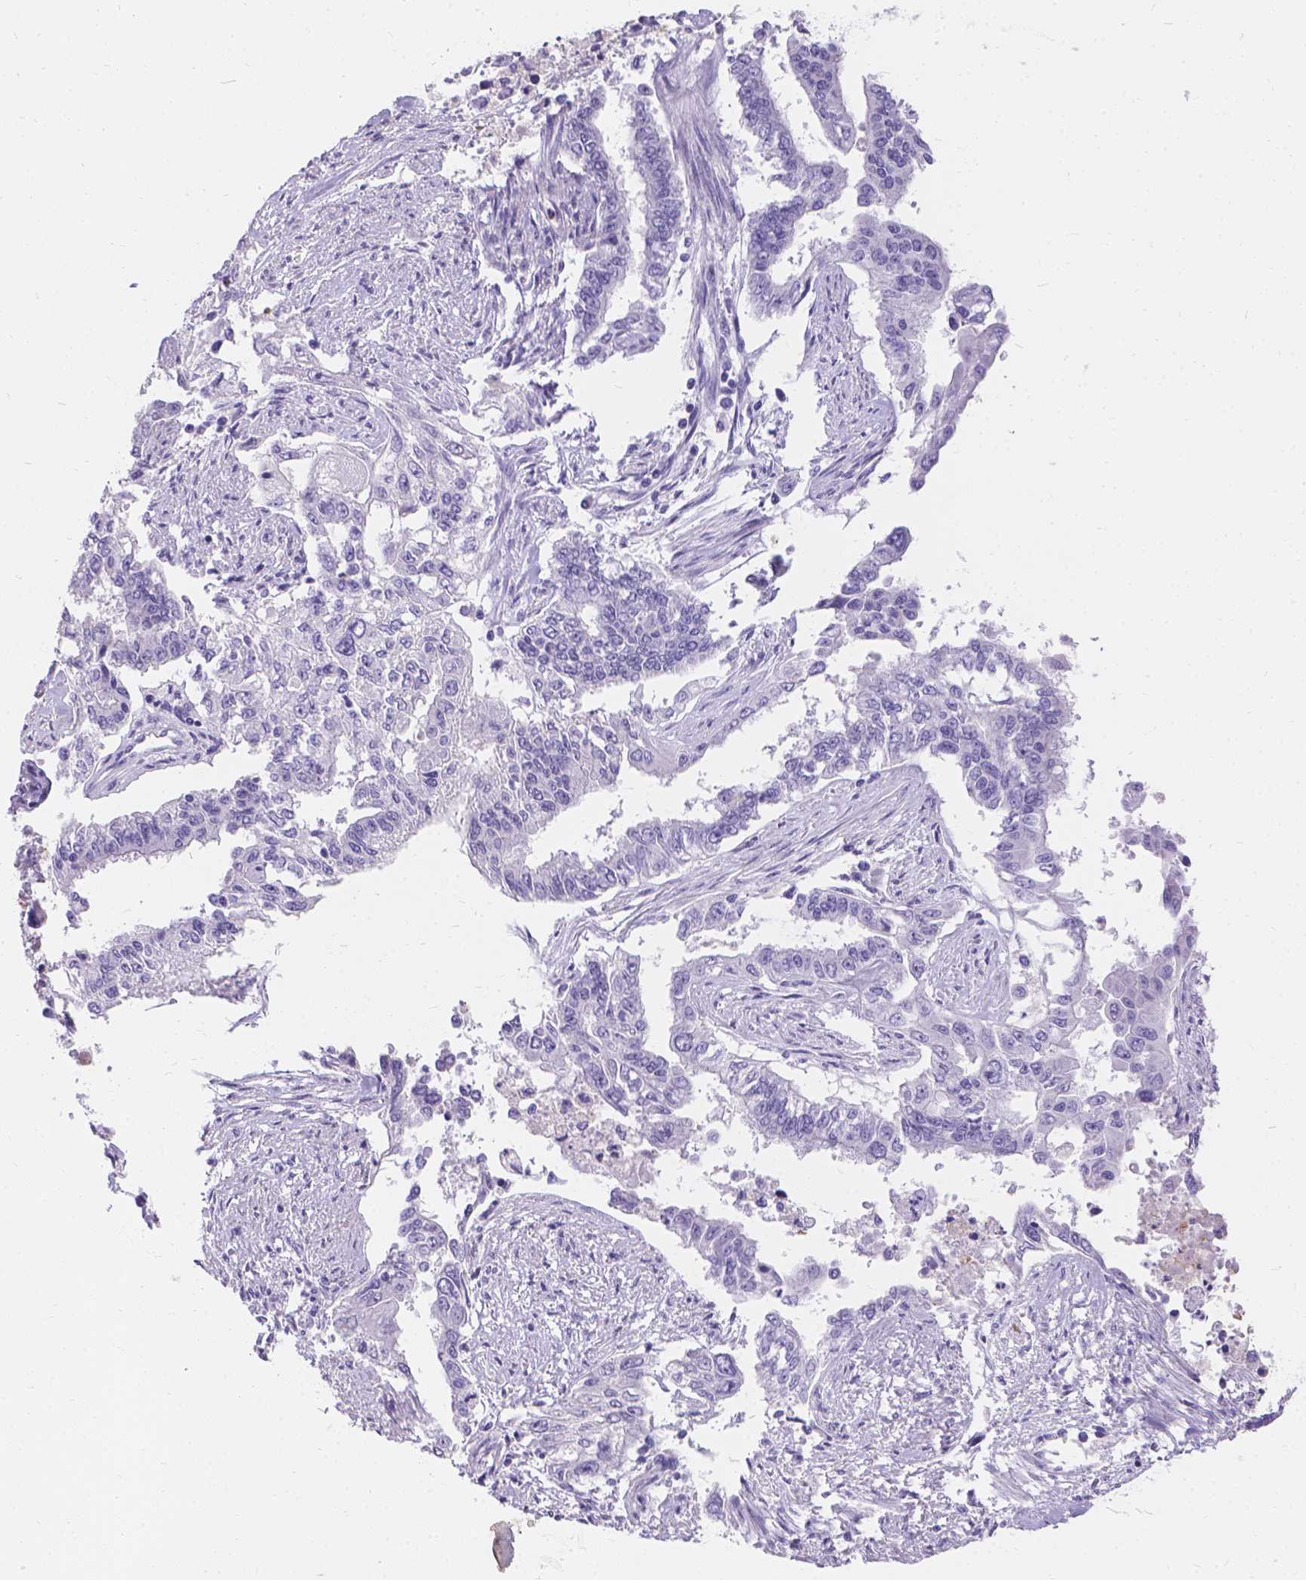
{"staining": {"intensity": "negative", "quantity": "none", "location": "none"}, "tissue": "endometrial cancer", "cell_type": "Tumor cells", "image_type": "cancer", "snomed": [{"axis": "morphology", "description": "Adenocarcinoma, NOS"}, {"axis": "topography", "description": "Uterus"}], "caption": "Immunohistochemistry of human endometrial adenocarcinoma exhibits no positivity in tumor cells.", "gene": "GNRHR", "patient": {"sex": "female", "age": 59}}